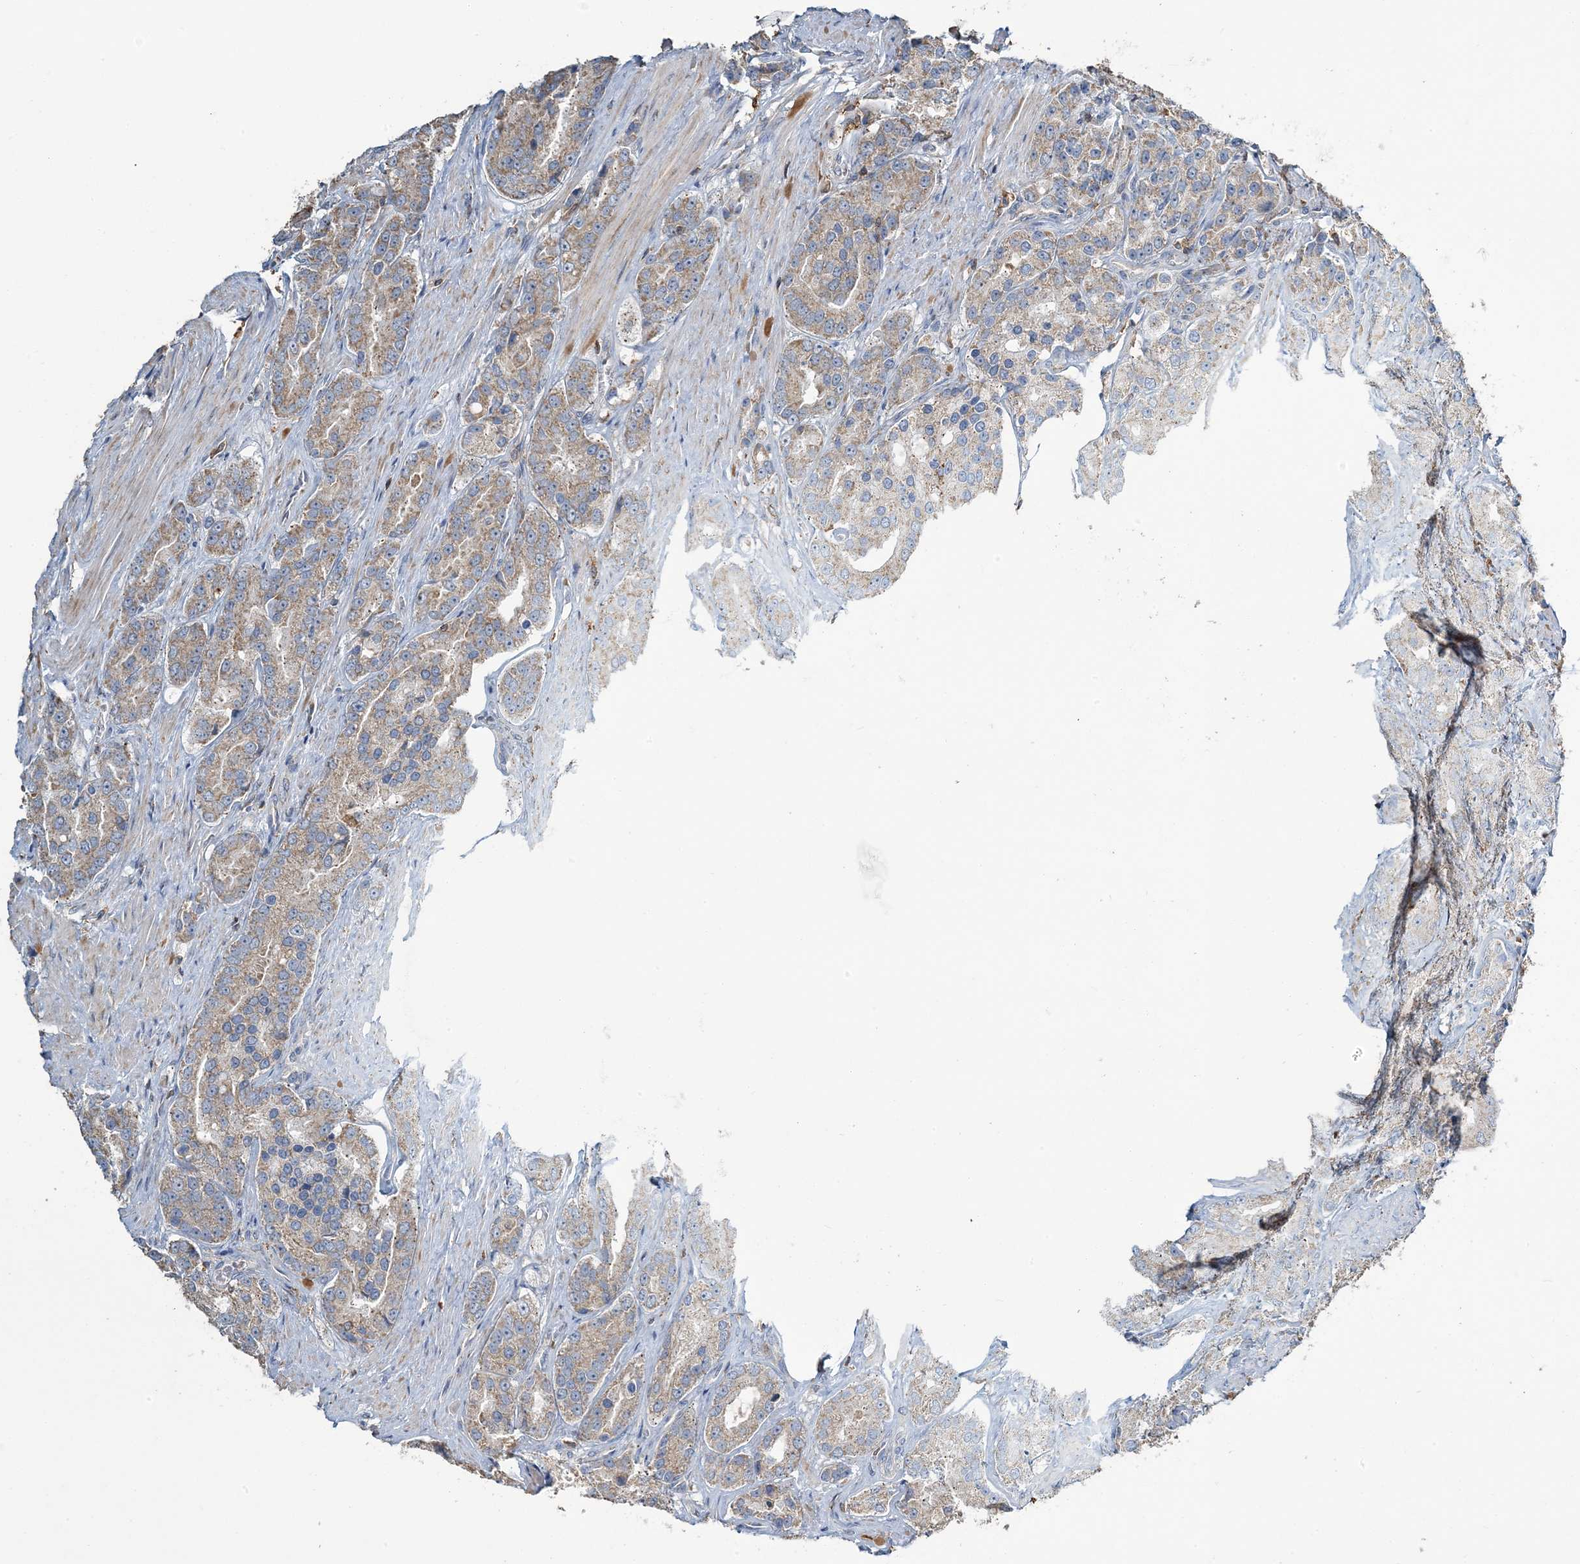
{"staining": {"intensity": "weak", "quantity": ">75%", "location": "cytoplasmic/membranous"}, "tissue": "prostate cancer", "cell_type": "Tumor cells", "image_type": "cancer", "snomed": [{"axis": "morphology", "description": "Adenocarcinoma, High grade"}, {"axis": "topography", "description": "Prostate"}], "caption": "An immunohistochemistry (IHC) micrograph of neoplastic tissue is shown. Protein staining in brown highlights weak cytoplasmic/membranous positivity in prostate cancer (high-grade adenocarcinoma) within tumor cells. (IHC, brightfield microscopy, high magnification).", "gene": "TMLHE", "patient": {"sex": "male", "age": 60}}